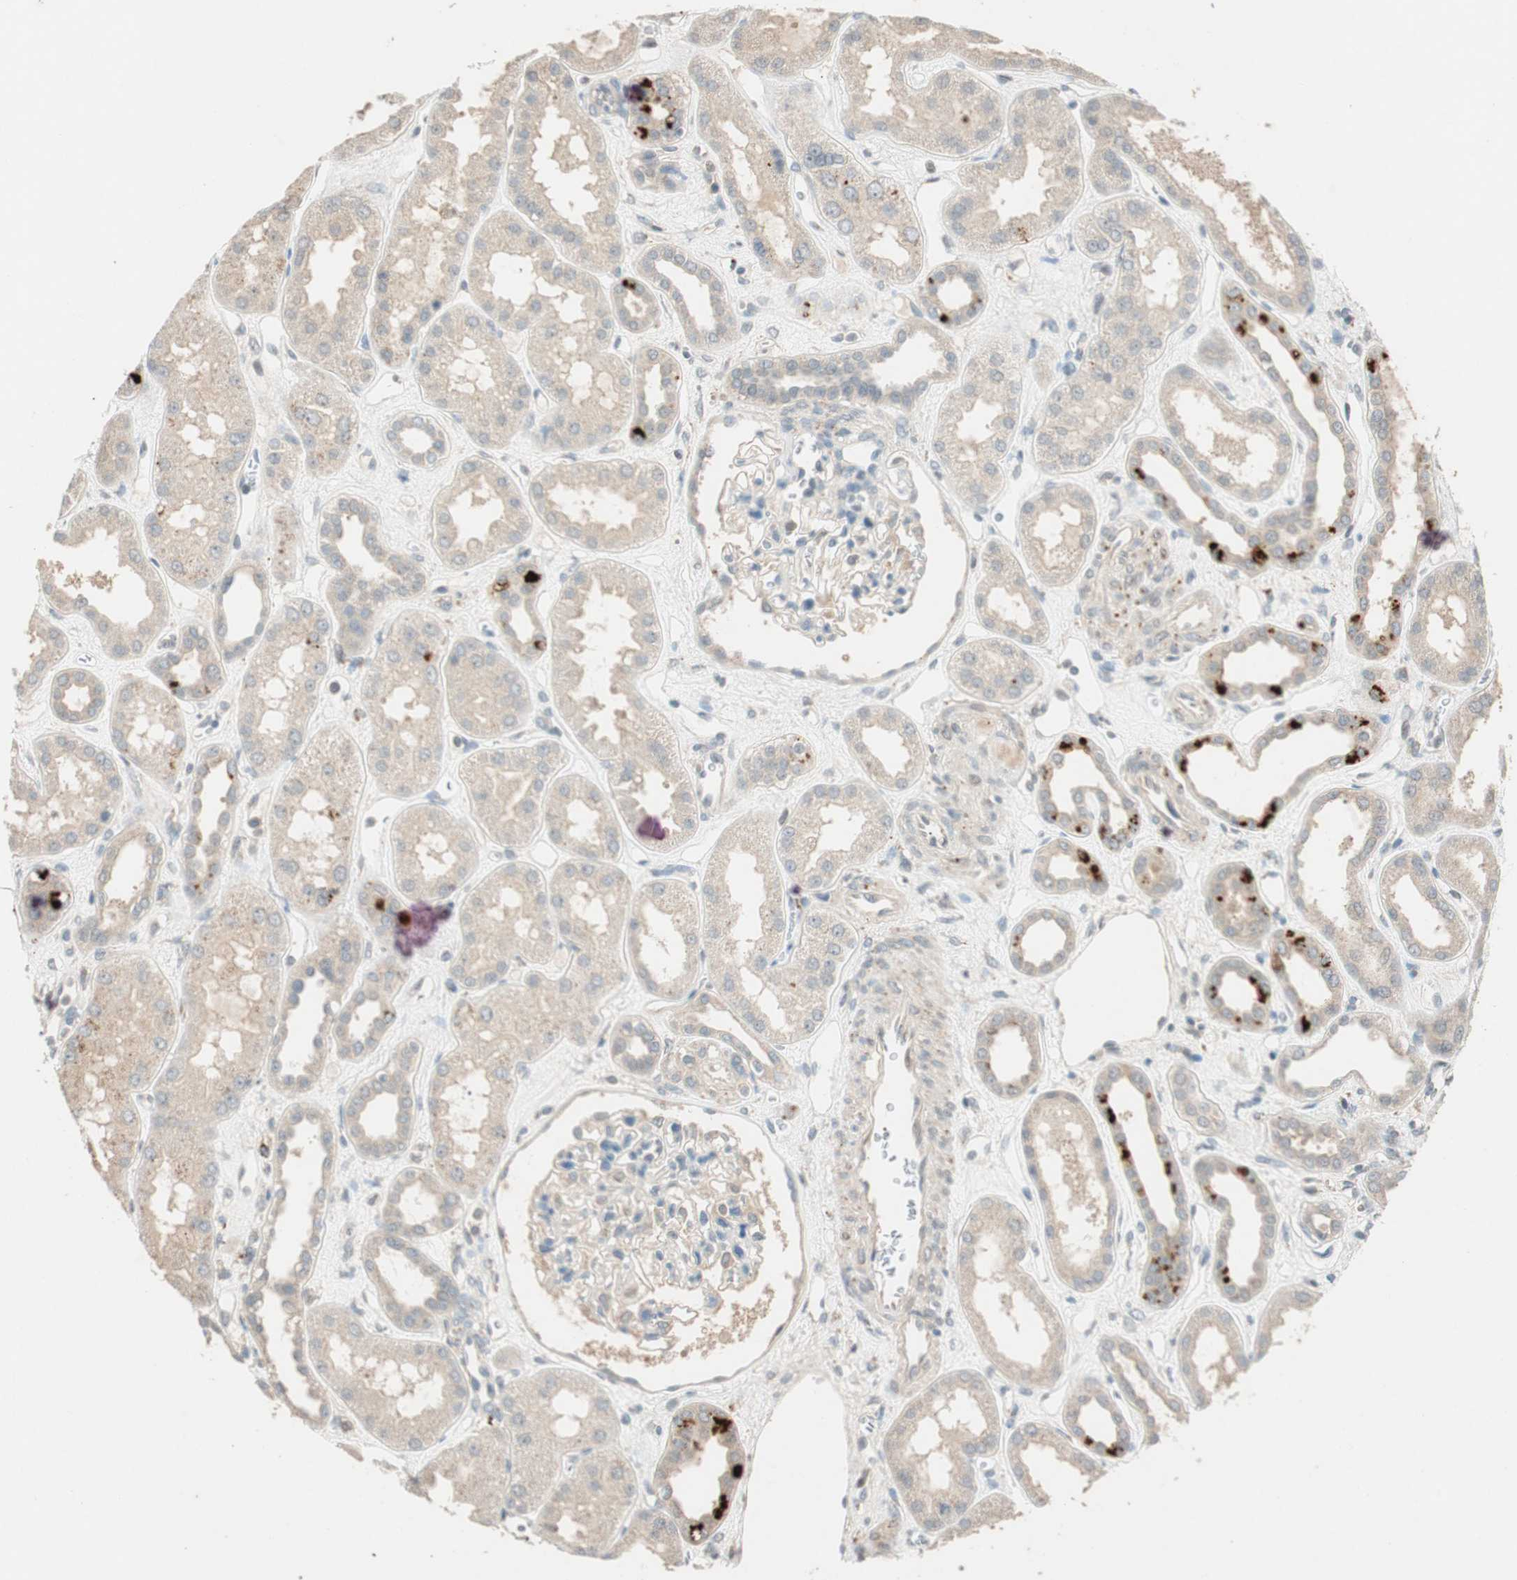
{"staining": {"intensity": "weak", "quantity": ">75%", "location": "cytoplasmic/membranous"}, "tissue": "kidney", "cell_type": "Cells in glomeruli", "image_type": "normal", "snomed": [{"axis": "morphology", "description": "Normal tissue, NOS"}, {"axis": "topography", "description": "Kidney"}], "caption": "High-magnification brightfield microscopy of unremarkable kidney stained with DAB (3,3'-diaminobenzidine) (brown) and counterstained with hematoxylin (blue). cells in glomeruli exhibit weak cytoplasmic/membranous expression is identified in approximately>75% of cells. (DAB (3,3'-diaminobenzidine) IHC with brightfield microscopy, high magnification).", "gene": "GLB1", "patient": {"sex": "male", "age": 59}}